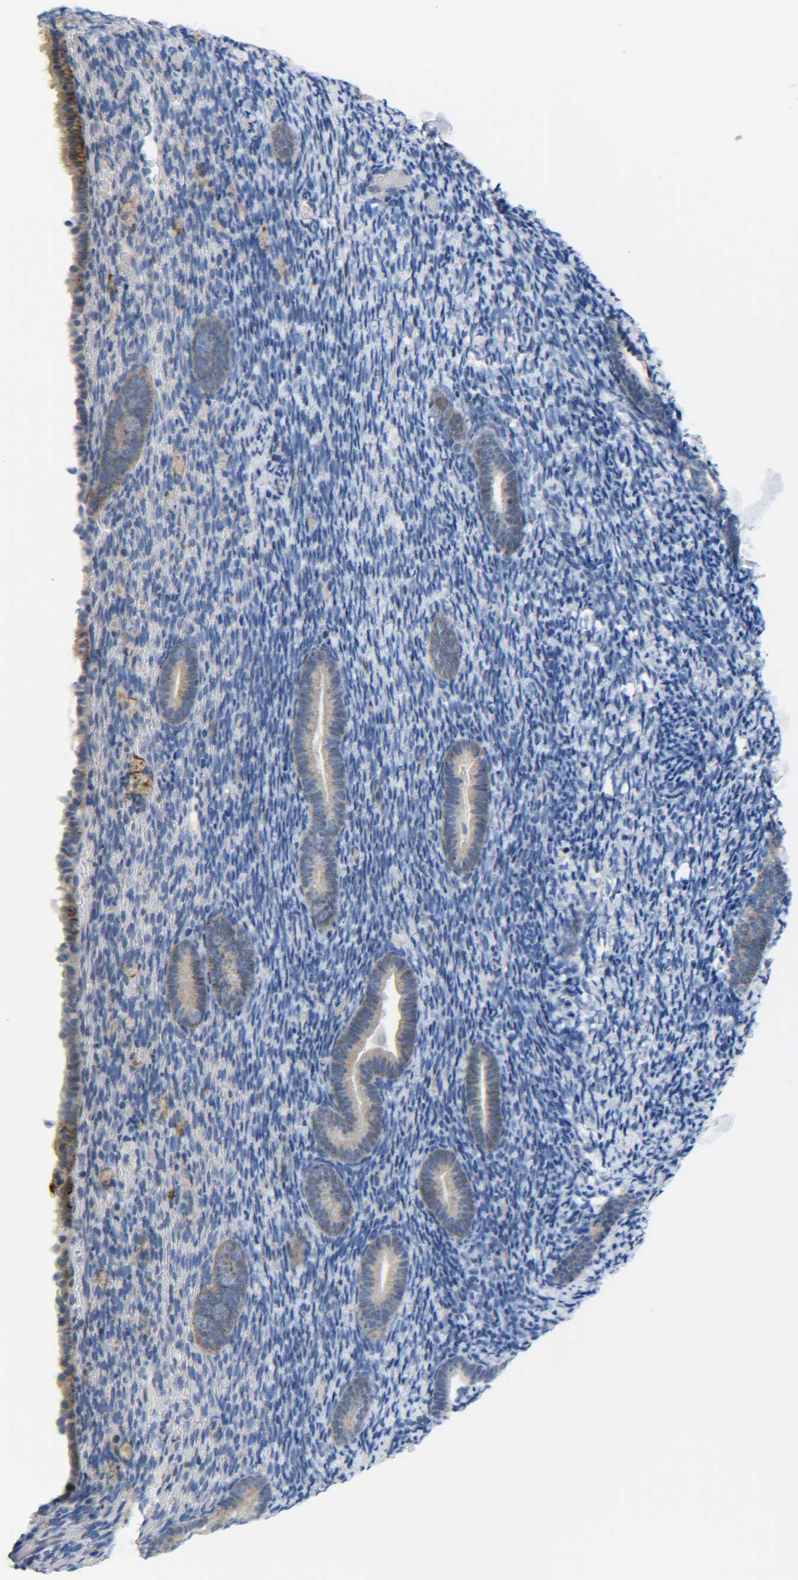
{"staining": {"intensity": "negative", "quantity": "none", "location": "none"}, "tissue": "endometrium", "cell_type": "Cells in endometrial stroma", "image_type": "normal", "snomed": [{"axis": "morphology", "description": "Normal tissue, NOS"}, {"axis": "topography", "description": "Endometrium"}], "caption": "This is an IHC photomicrograph of unremarkable endometrium. There is no expression in cells in endometrial stroma.", "gene": "CMTM1", "patient": {"sex": "female", "age": 51}}